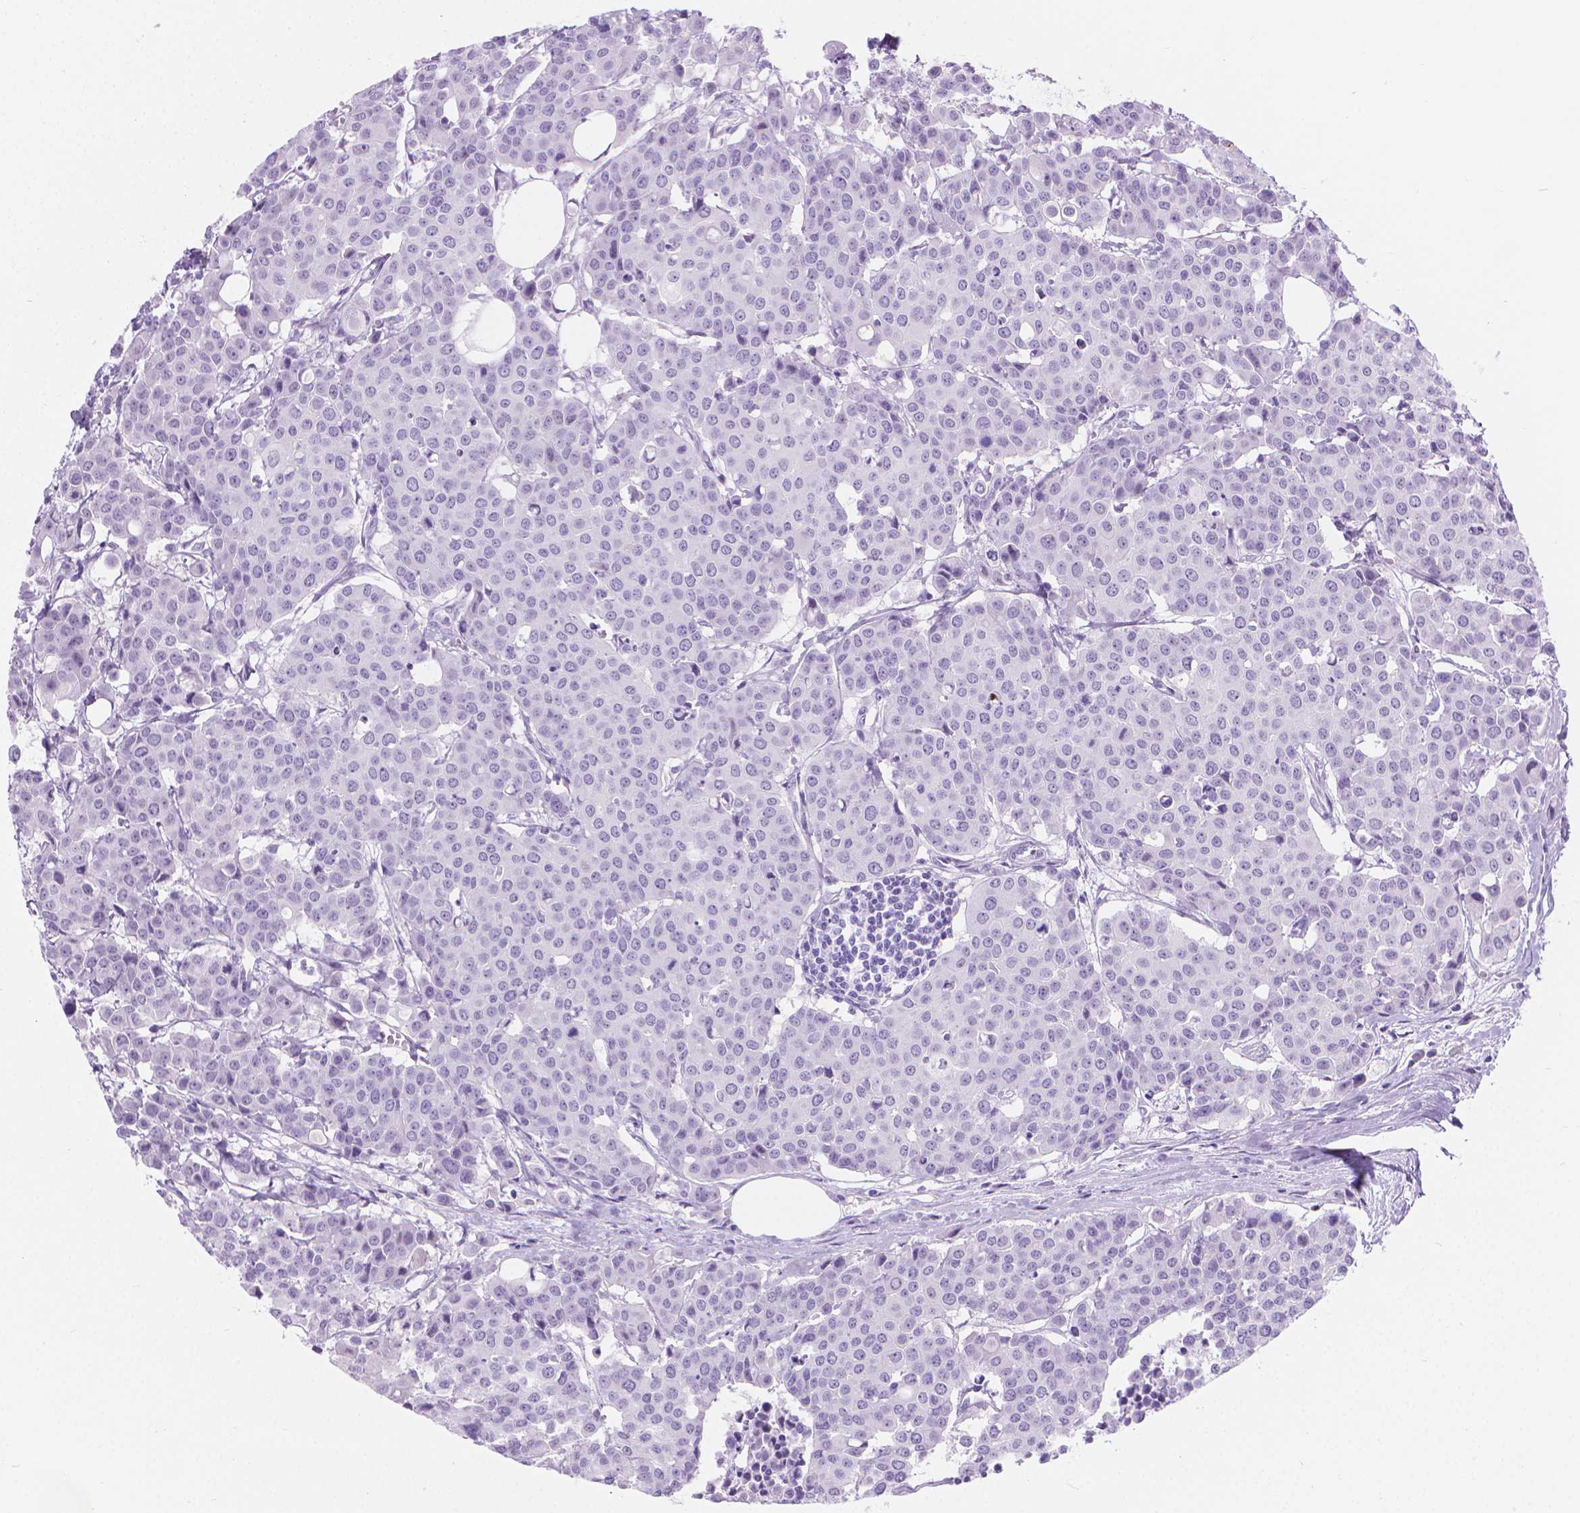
{"staining": {"intensity": "negative", "quantity": "none", "location": "none"}, "tissue": "carcinoid", "cell_type": "Tumor cells", "image_type": "cancer", "snomed": [{"axis": "morphology", "description": "Carcinoid, malignant, NOS"}, {"axis": "topography", "description": "Colon"}], "caption": "This is an immunohistochemistry image of carcinoid. There is no staining in tumor cells.", "gene": "CFAP52", "patient": {"sex": "male", "age": 81}}